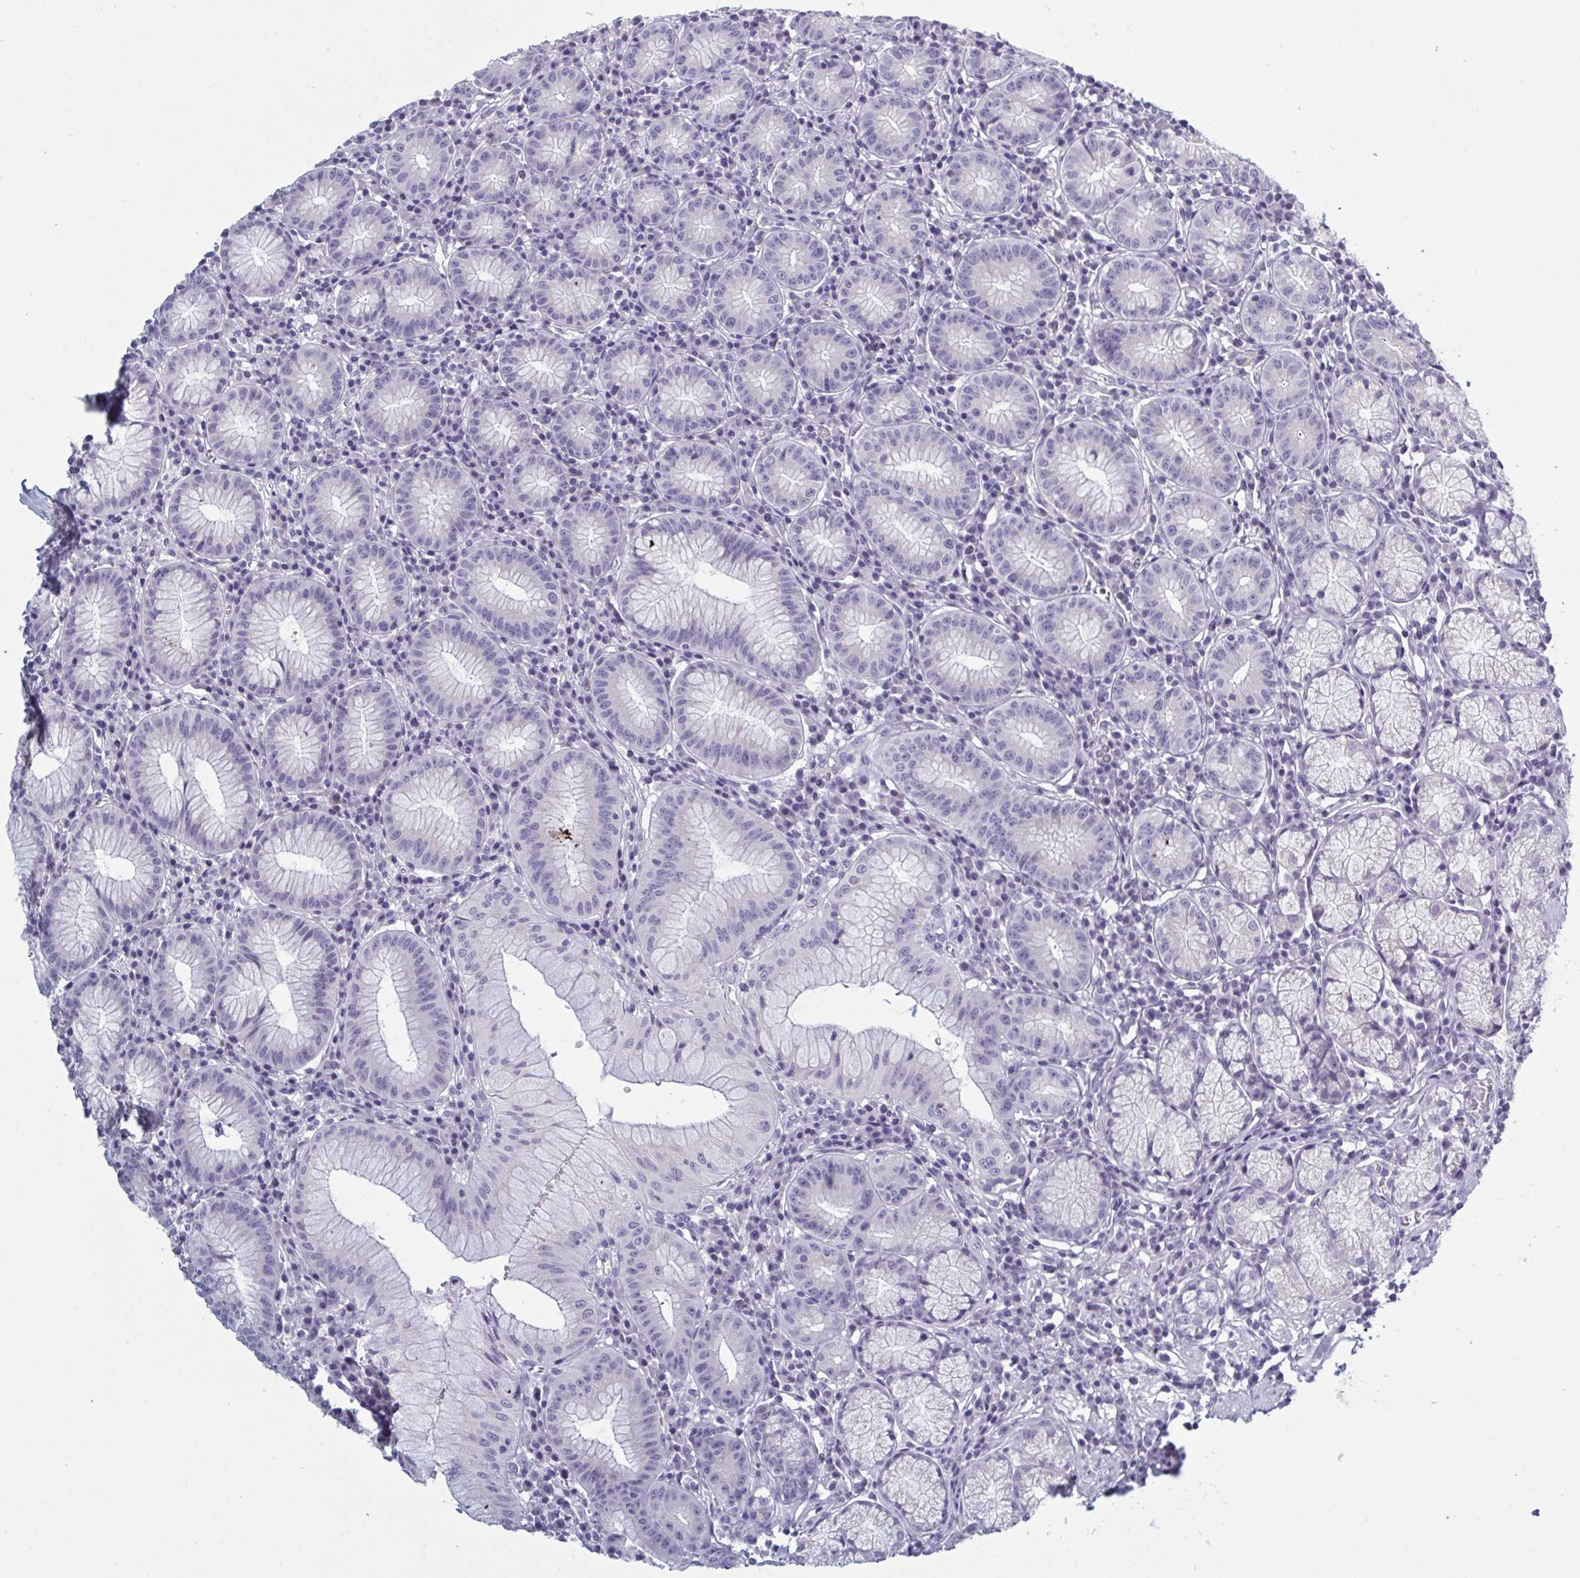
{"staining": {"intensity": "strong", "quantity": "<25%", "location": "cytoplasmic/membranous"}, "tissue": "stomach", "cell_type": "Glandular cells", "image_type": "normal", "snomed": [{"axis": "morphology", "description": "Normal tissue, NOS"}, {"axis": "topography", "description": "Stomach"}], "caption": "Immunohistochemical staining of normal stomach displays medium levels of strong cytoplasmic/membranous staining in about <25% of glandular cells. (Stains: DAB in brown, nuclei in blue, Microscopy: brightfield microscopy at high magnification).", "gene": "NDUFC2", "patient": {"sex": "male", "age": 55}}